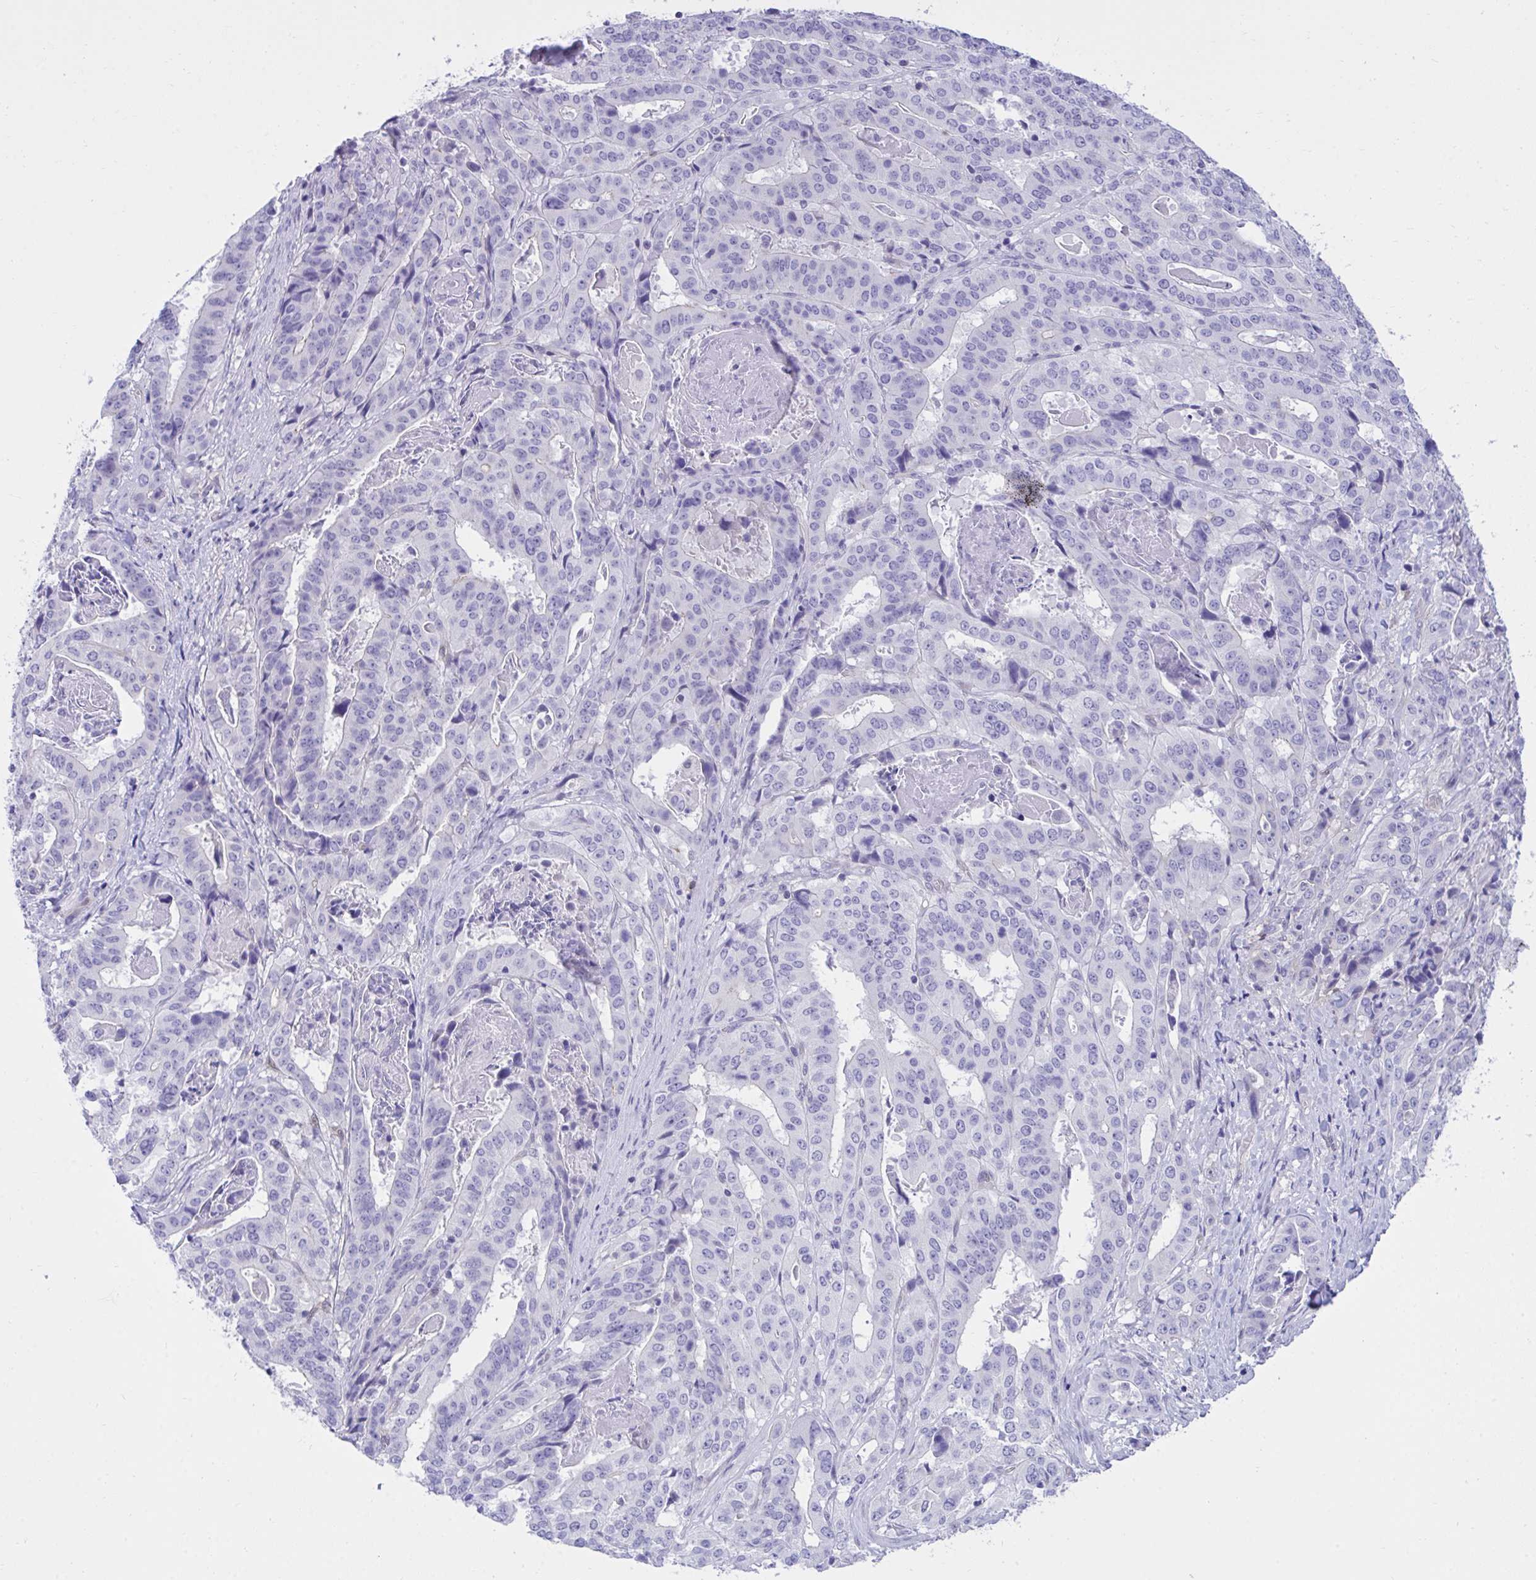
{"staining": {"intensity": "negative", "quantity": "none", "location": "none"}, "tissue": "stomach cancer", "cell_type": "Tumor cells", "image_type": "cancer", "snomed": [{"axis": "morphology", "description": "Adenocarcinoma, NOS"}, {"axis": "topography", "description": "Stomach"}], "caption": "Human stomach adenocarcinoma stained for a protein using IHC demonstrates no positivity in tumor cells.", "gene": "PGM2L1", "patient": {"sex": "male", "age": 48}}